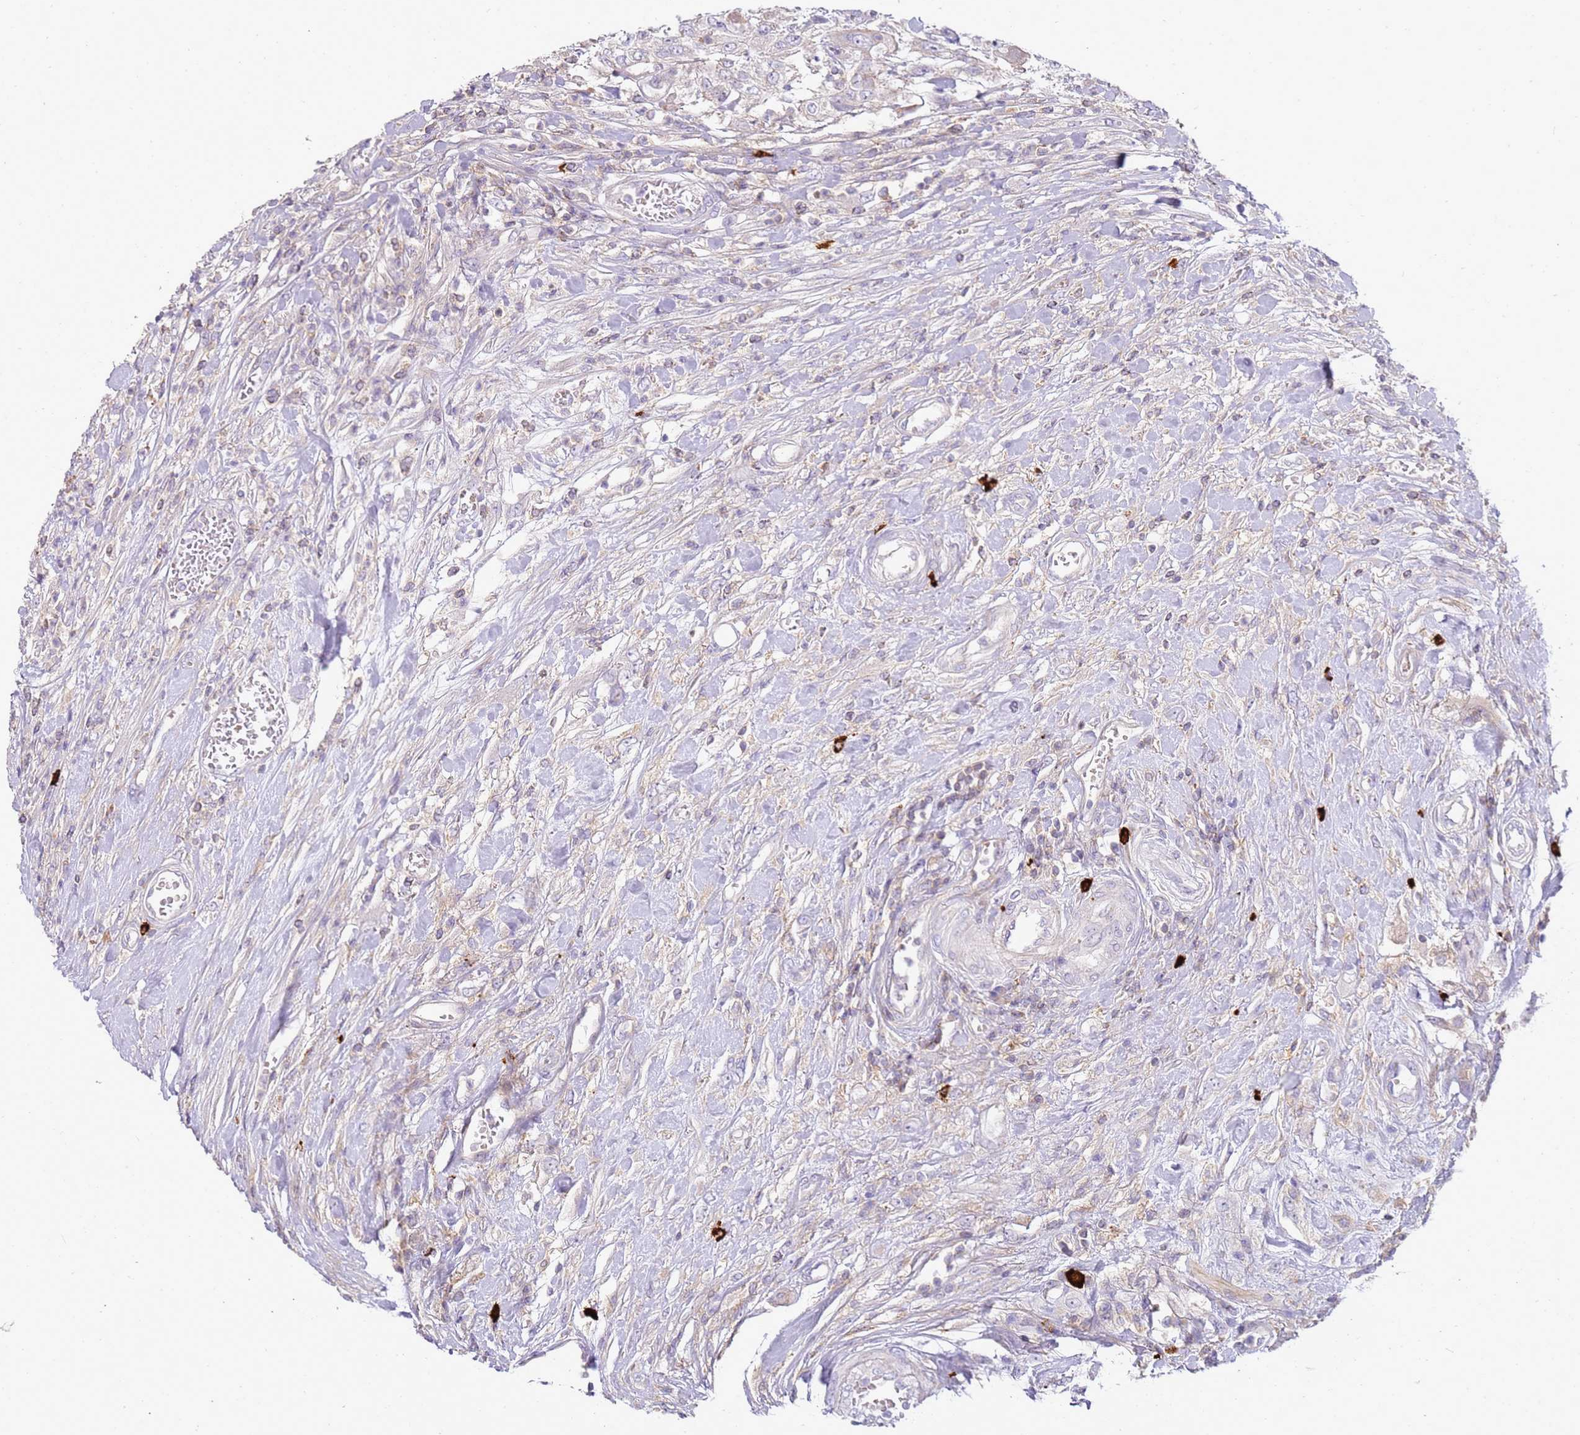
{"staining": {"intensity": "negative", "quantity": "none", "location": "none"}, "tissue": "urothelial cancer", "cell_type": "Tumor cells", "image_type": "cancer", "snomed": [{"axis": "morphology", "description": "Urothelial carcinoma, High grade"}, {"axis": "topography", "description": "Urinary bladder"}], "caption": "Immunohistochemistry (IHC) of urothelial carcinoma (high-grade) demonstrates no staining in tumor cells.", "gene": "FPR1", "patient": {"sex": "female", "age": 79}}